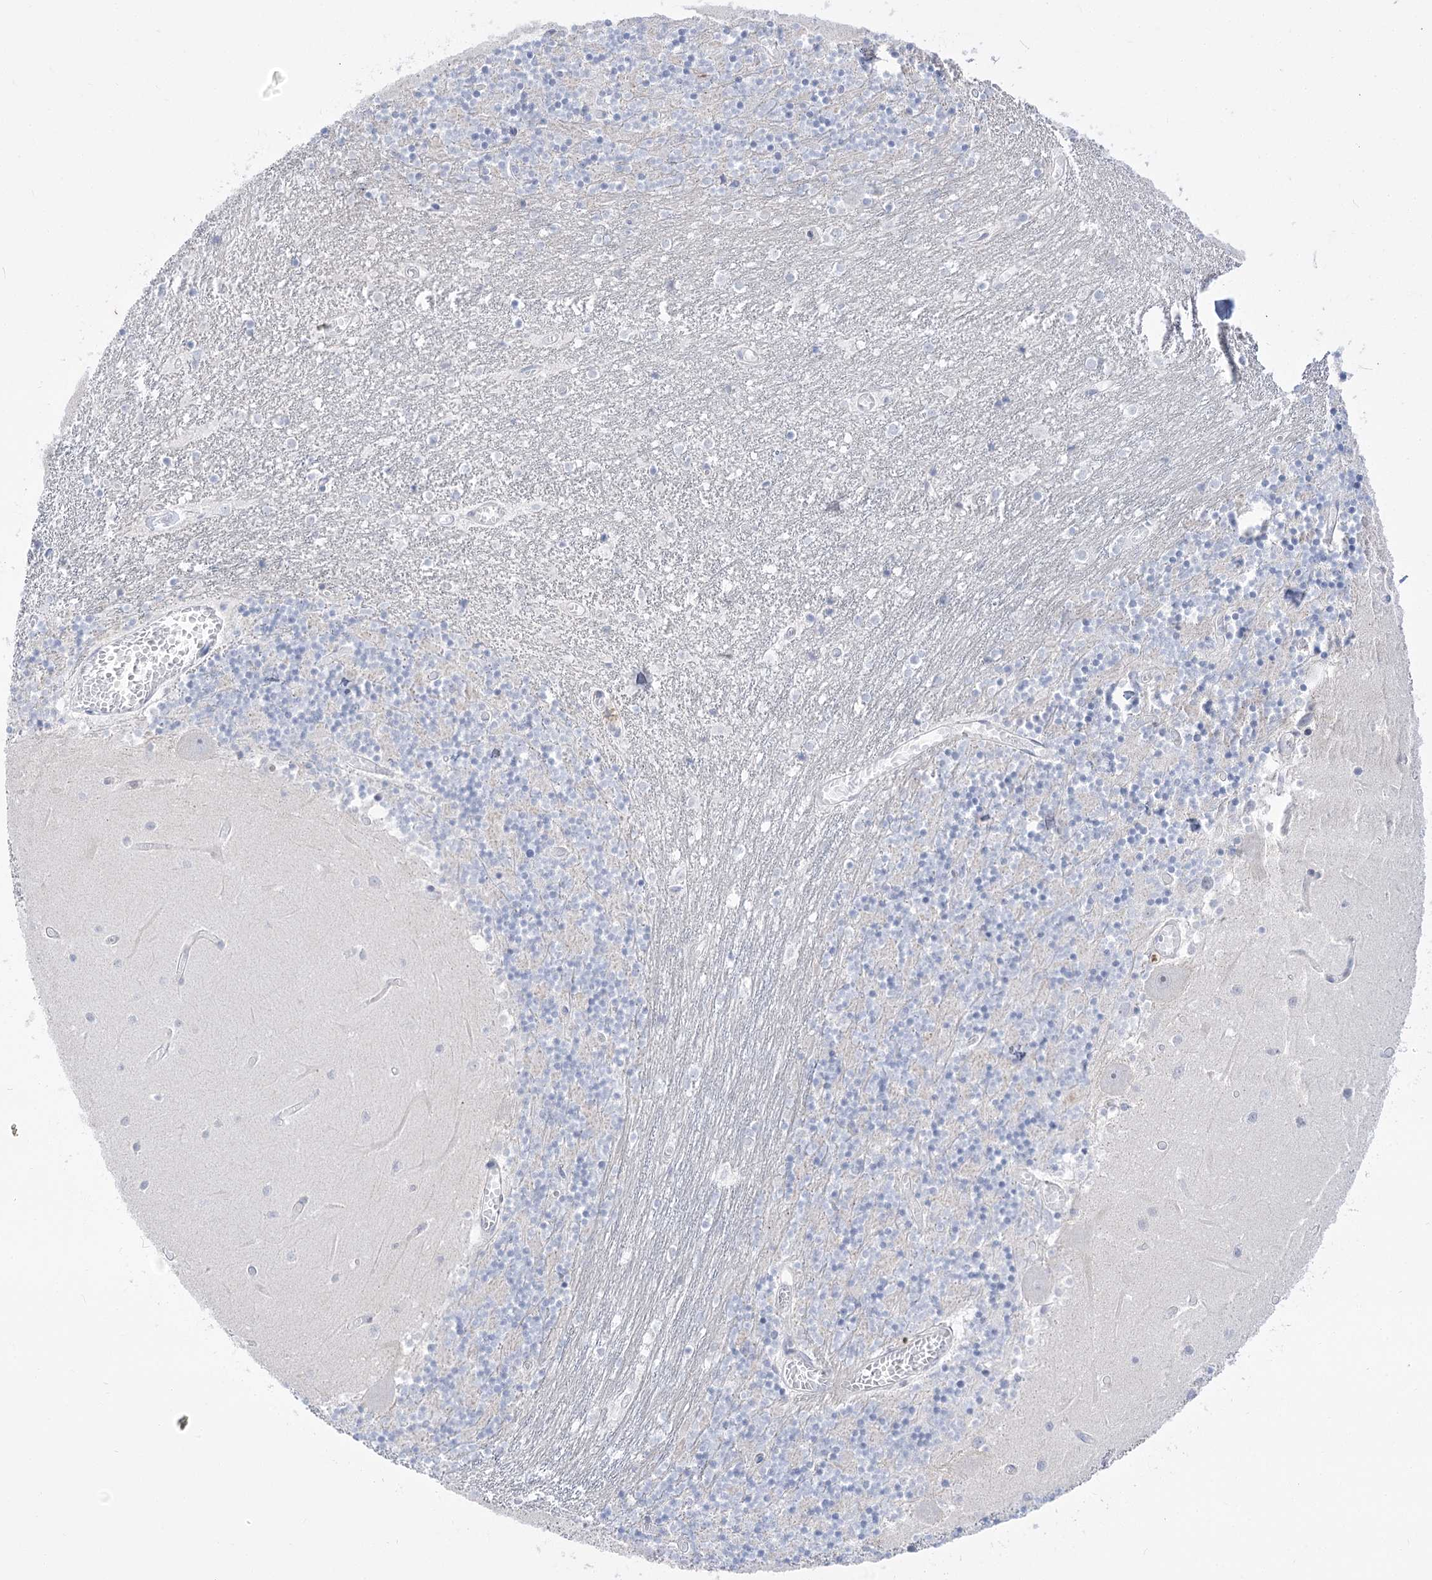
{"staining": {"intensity": "weak", "quantity": "<25%", "location": "cytoplasmic/membranous"}, "tissue": "cerebellum", "cell_type": "Cells in granular layer", "image_type": "normal", "snomed": [{"axis": "morphology", "description": "Normal tissue, NOS"}, {"axis": "topography", "description": "Cerebellum"}], "caption": "The photomicrograph reveals no significant expression in cells in granular layer of cerebellum.", "gene": "HELT", "patient": {"sex": "female", "age": 28}}